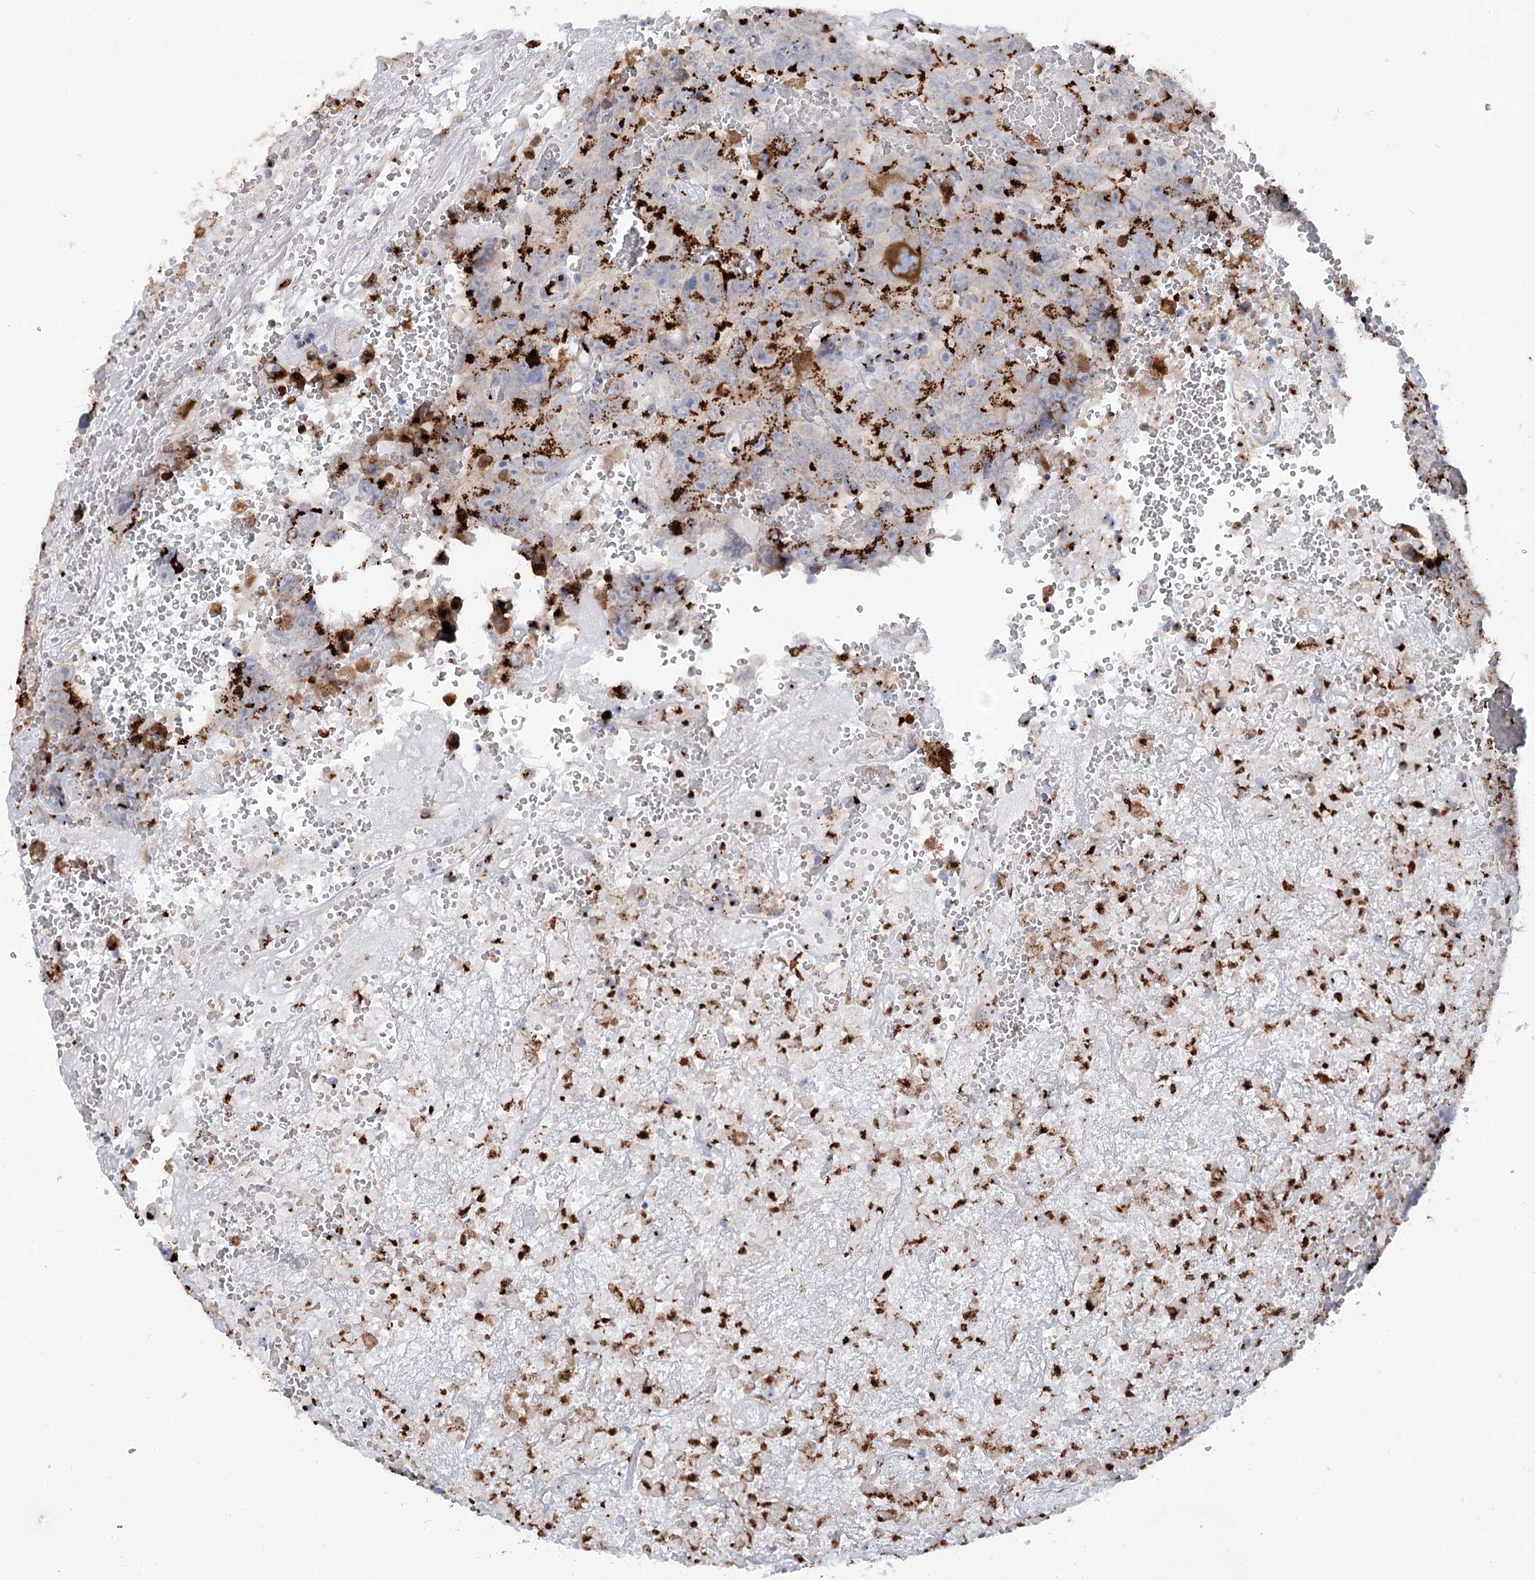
{"staining": {"intensity": "strong", "quantity": "25%-75%", "location": "cytoplasmic/membranous"}, "tissue": "testis cancer", "cell_type": "Tumor cells", "image_type": "cancer", "snomed": [{"axis": "morphology", "description": "Carcinoma, Embryonal, NOS"}, {"axis": "topography", "description": "Testis"}], "caption": "A histopathology image of embryonal carcinoma (testis) stained for a protein reveals strong cytoplasmic/membranous brown staining in tumor cells. The staining was performed using DAB (3,3'-diaminobenzidine) to visualize the protein expression in brown, while the nuclei were stained in blue with hematoxylin (Magnification: 20x).", "gene": "TMEM165", "patient": {"sex": "male", "age": 45}}